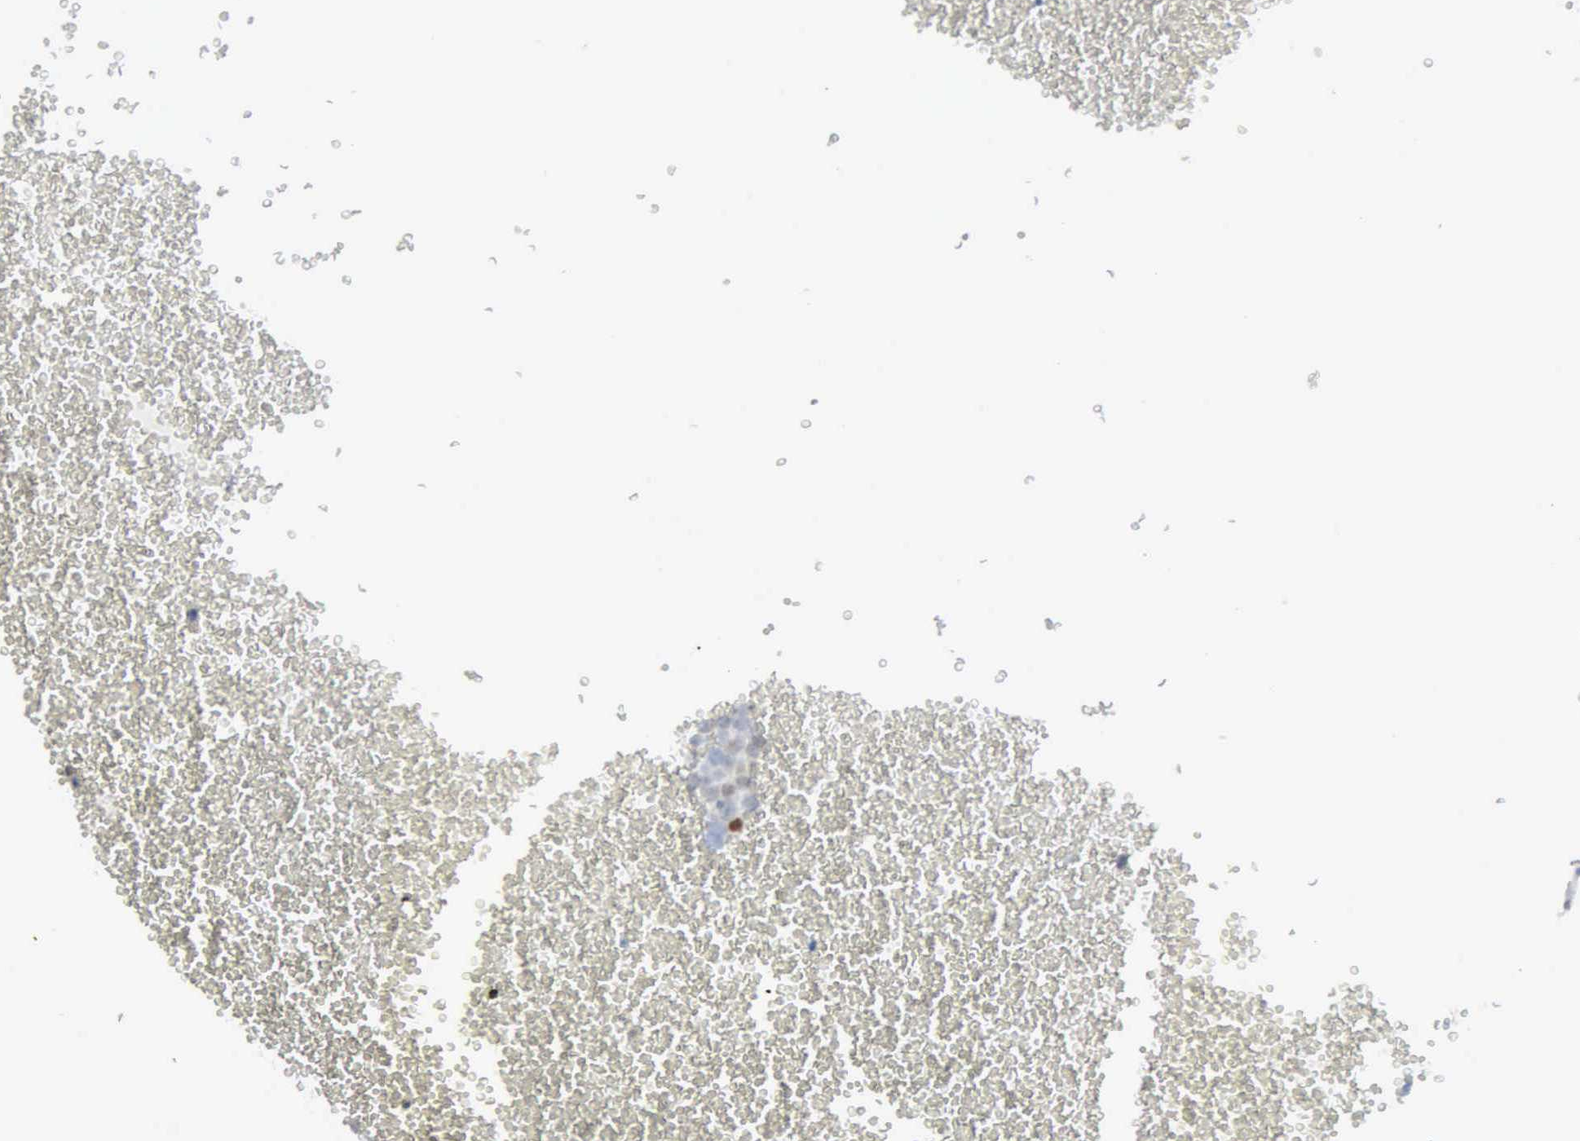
{"staining": {"intensity": "negative", "quantity": "none", "location": "none"}, "tissue": "testis cancer", "cell_type": "Tumor cells", "image_type": "cancer", "snomed": [{"axis": "morphology", "description": "Seminoma, NOS"}, {"axis": "topography", "description": "Testis"}], "caption": "Tumor cells show no significant protein staining in seminoma (testis).", "gene": "CCND3", "patient": {"sex": "male", "age": 71}}